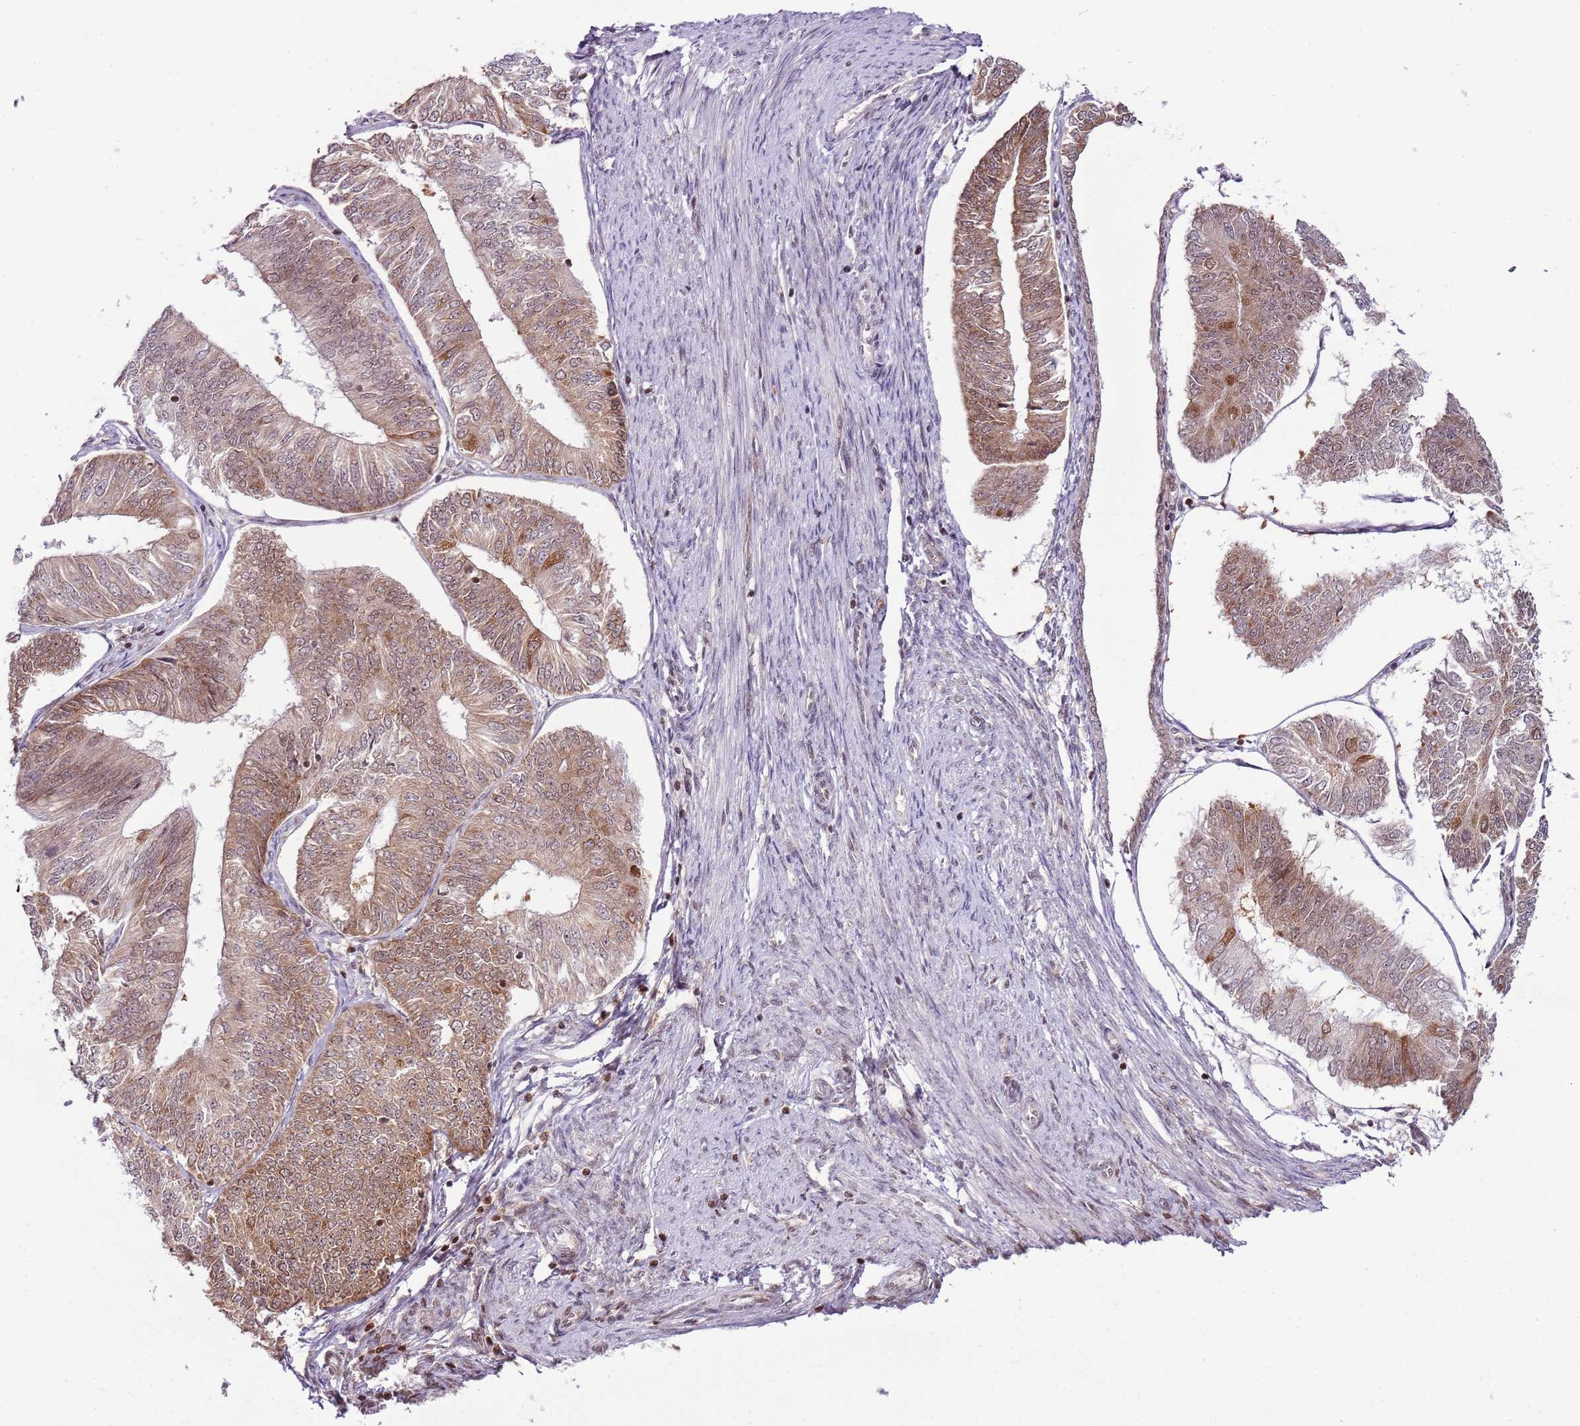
{"staining": {"intensity": "moderate", "quantity": "25%-75%", "location": "cytoplasmic/membranous"}, "tissue": "endometrial cancer", "cell_type": "Tumor cells", "image_type": "cancer", "snomed": [{"axis": "morphology", "description": "Adenocarcinoma, NOS"}, {"axis": "topography", "description": "Endometrium"}], "caption": "A high-resolution photomicrograph shows IHC staining of endometrial cancer, which demonstrates moderate cytoplasmic/membranous expression in about 25%-75% of tumor cells.", "gene": "SELENOH", "patient": {"sex": "female", "age": 58}}